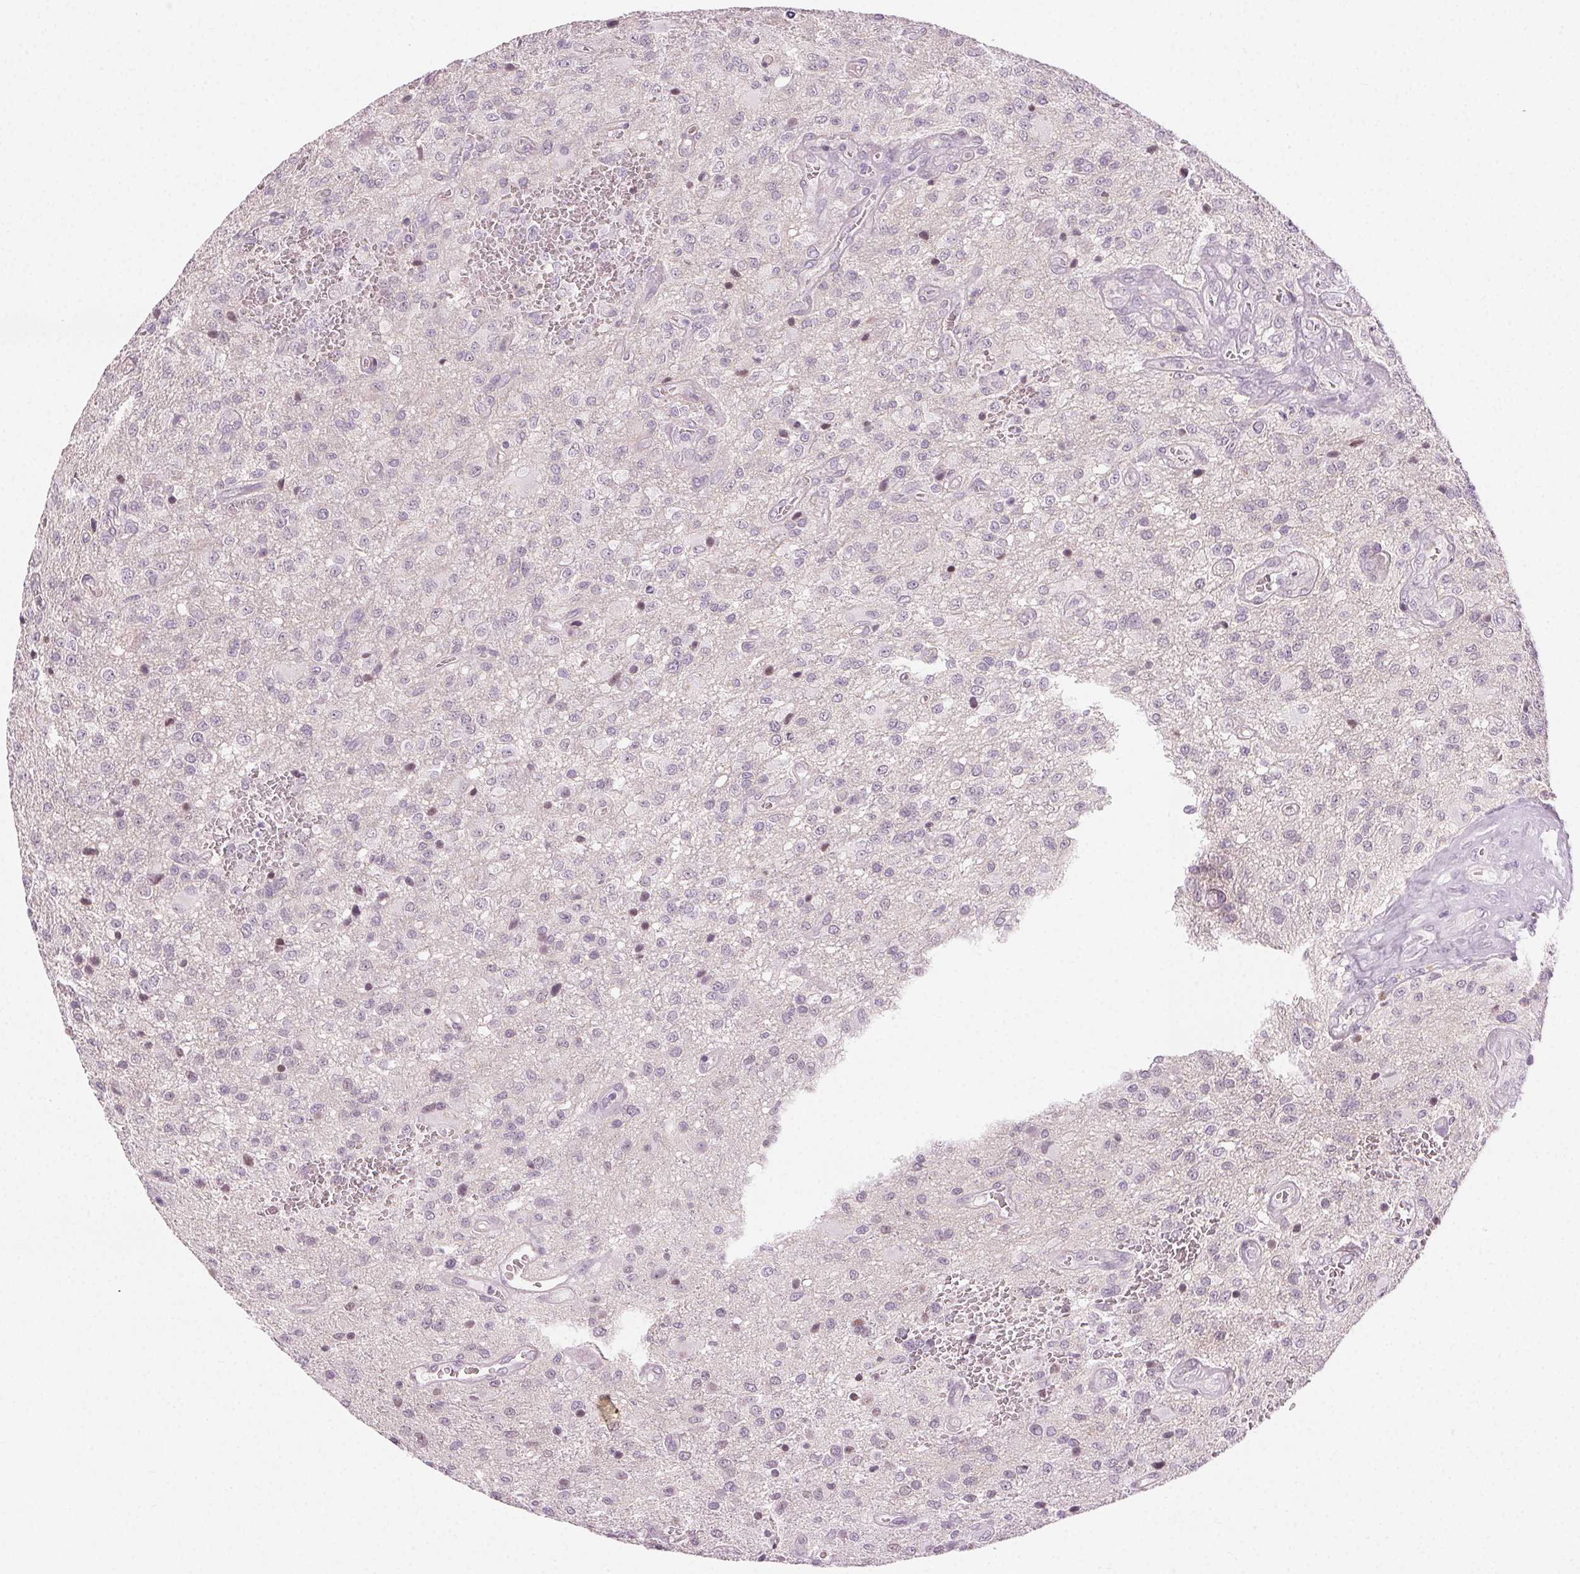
{"staining": {"intensity": "negative", "quantity": "none", "location": "none"}, "tissue": "glioma", "cell_type": "Tumor cells", "image_type": "cancer", "snomed": [{"axis": "morphology", "description": "Glioma, malignant, Low grade"}, {"axis": "topography", "description": "Brain"}], "caption": "IHC micrograph of neoplastic tissue: human malignant glioma (low-grade) stained with DAB exhibits no significant protein positivity in tumor cells.", "gene": "HSF5", "patient": {"sex": "male", "age": 66}}